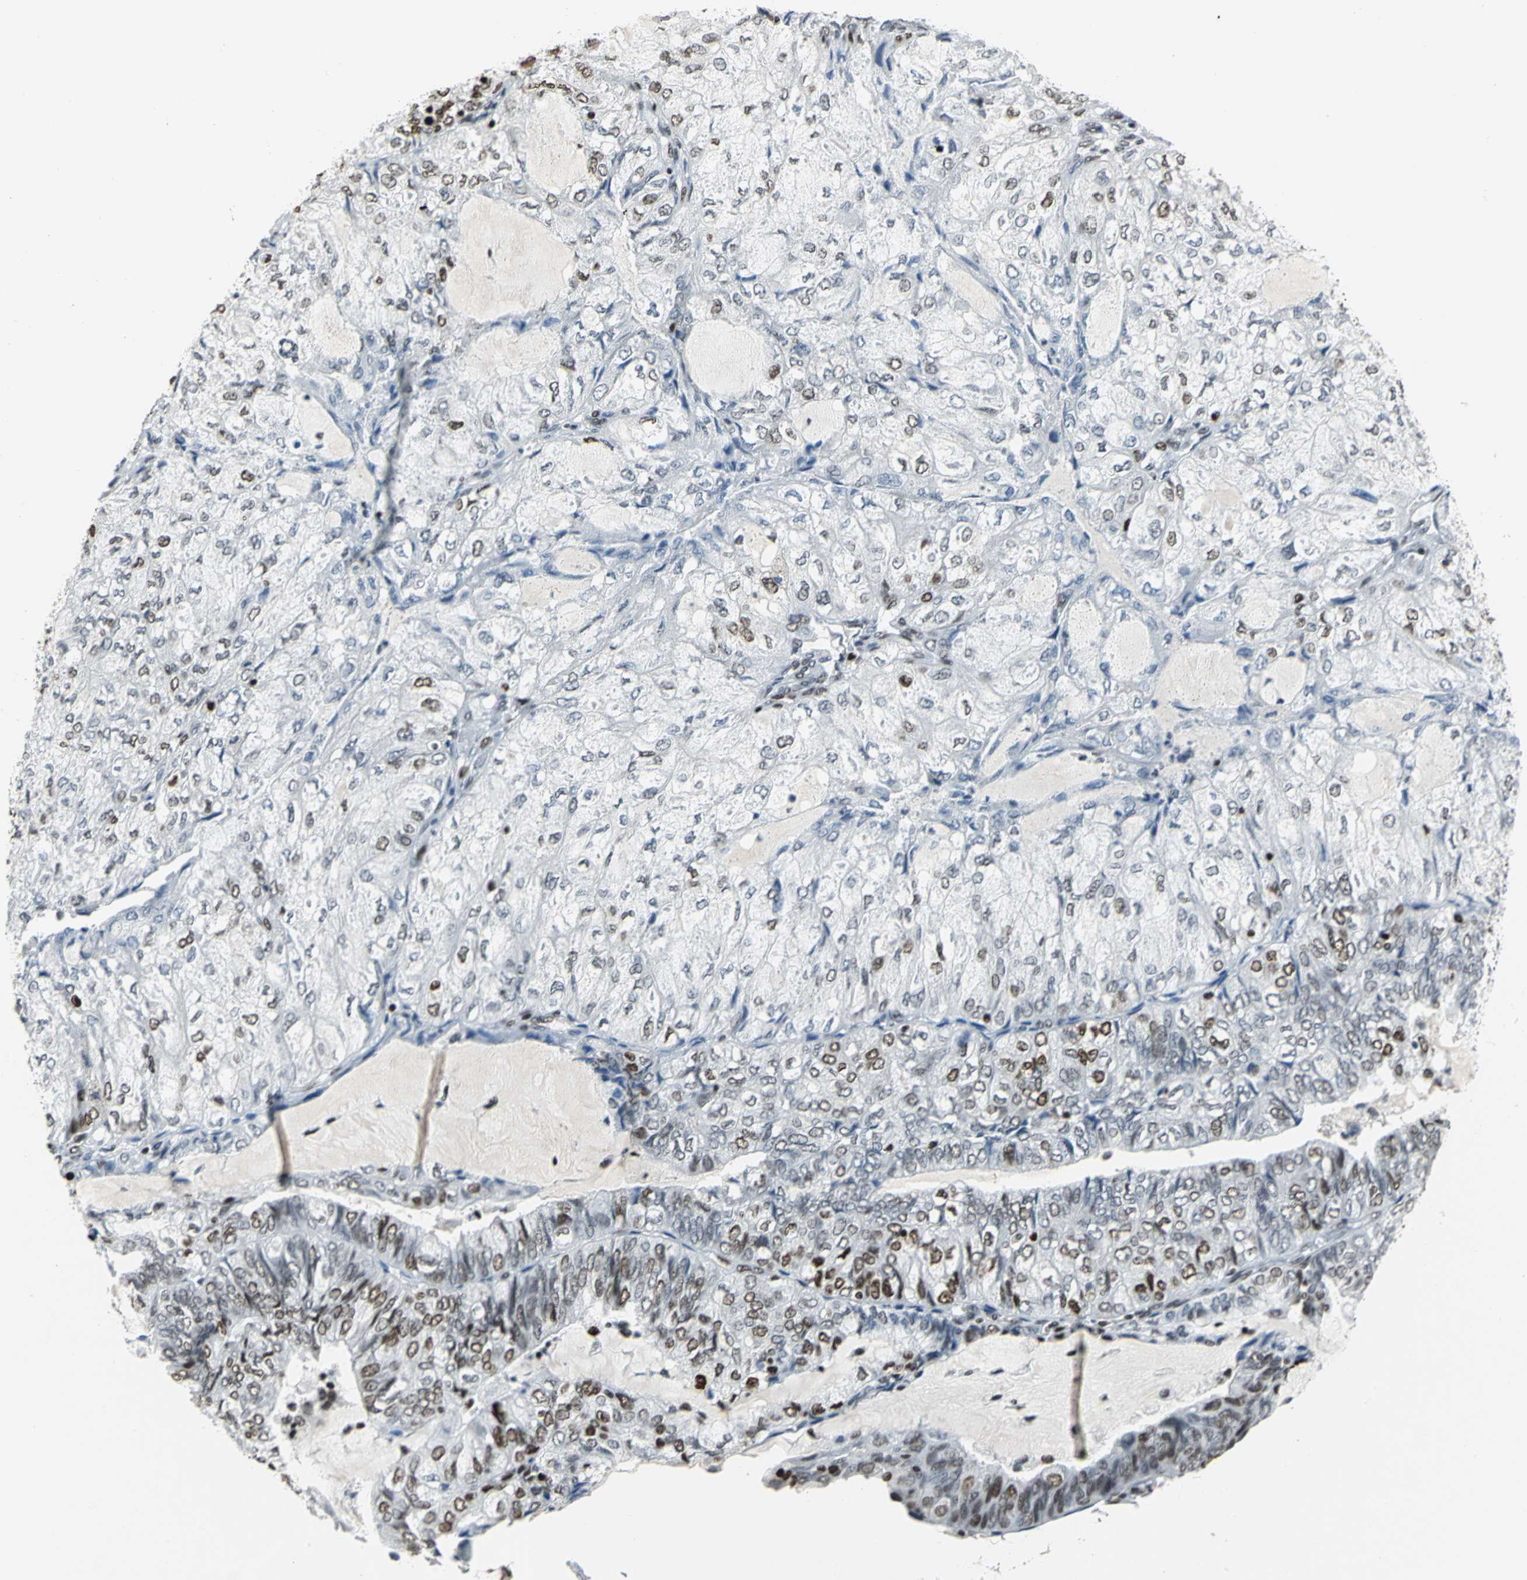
{"staining": {"intensity": "moderate", "quantity": "<25%", "location": "nuclear"}, "tissue": "endometrial cancer", "cell_type": "Tumor cells", "image_type": "cancer", "snomed": [{"axis": "morphology", "description": "Adenocarcinoma, NOS"}, {"axis": "topography", "description": "Endometrium"}], "caption": "Endometrial adenocarcinoma stained for a protein exhibits moderate nuclear positivity in tumor cells.", "gene": "HNRNPD", "patient": {"sex": "female", "age": 81}}